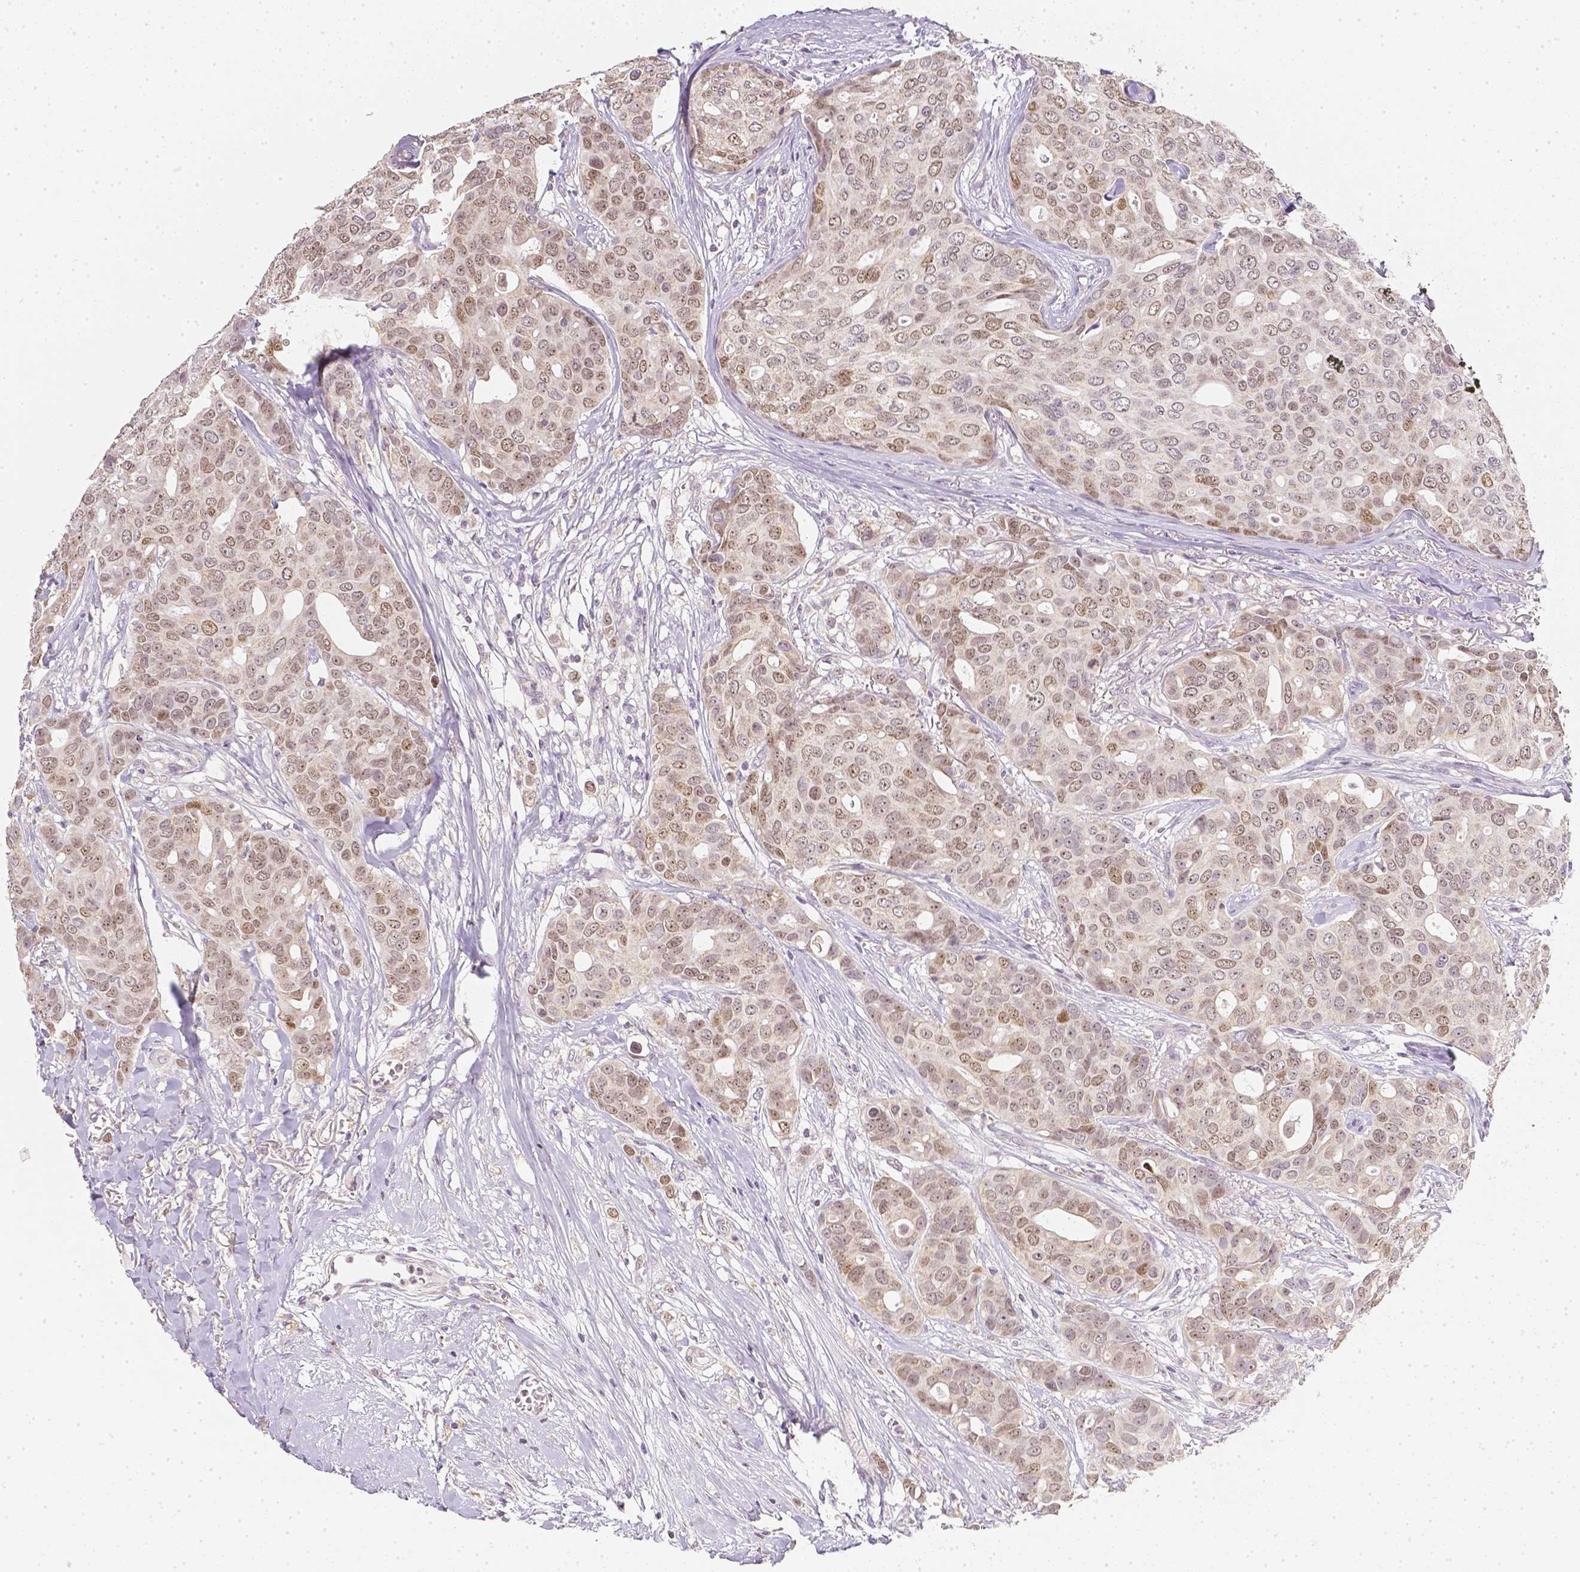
{"staining": {"intensity": "moderate", "quantity": ">75%", "location": "cytoplasmic/membranous,nuclear"}, "tissue": "breast cancer", "cell_type": "Tumor cells", "image_type": "cancer", "snomed": [{"axis": "morphology", "description": "Duct carcinoma"}, {"axis": "topography", "description": "Breast"}], "caption": "The immunohistochemical stain shows moderate cytoplasmic/membranous and nuclear positivity in tumor cells of breast cancer tissue.", "gene": "NVL", "patient": {"sex": "female", "age": 54}}